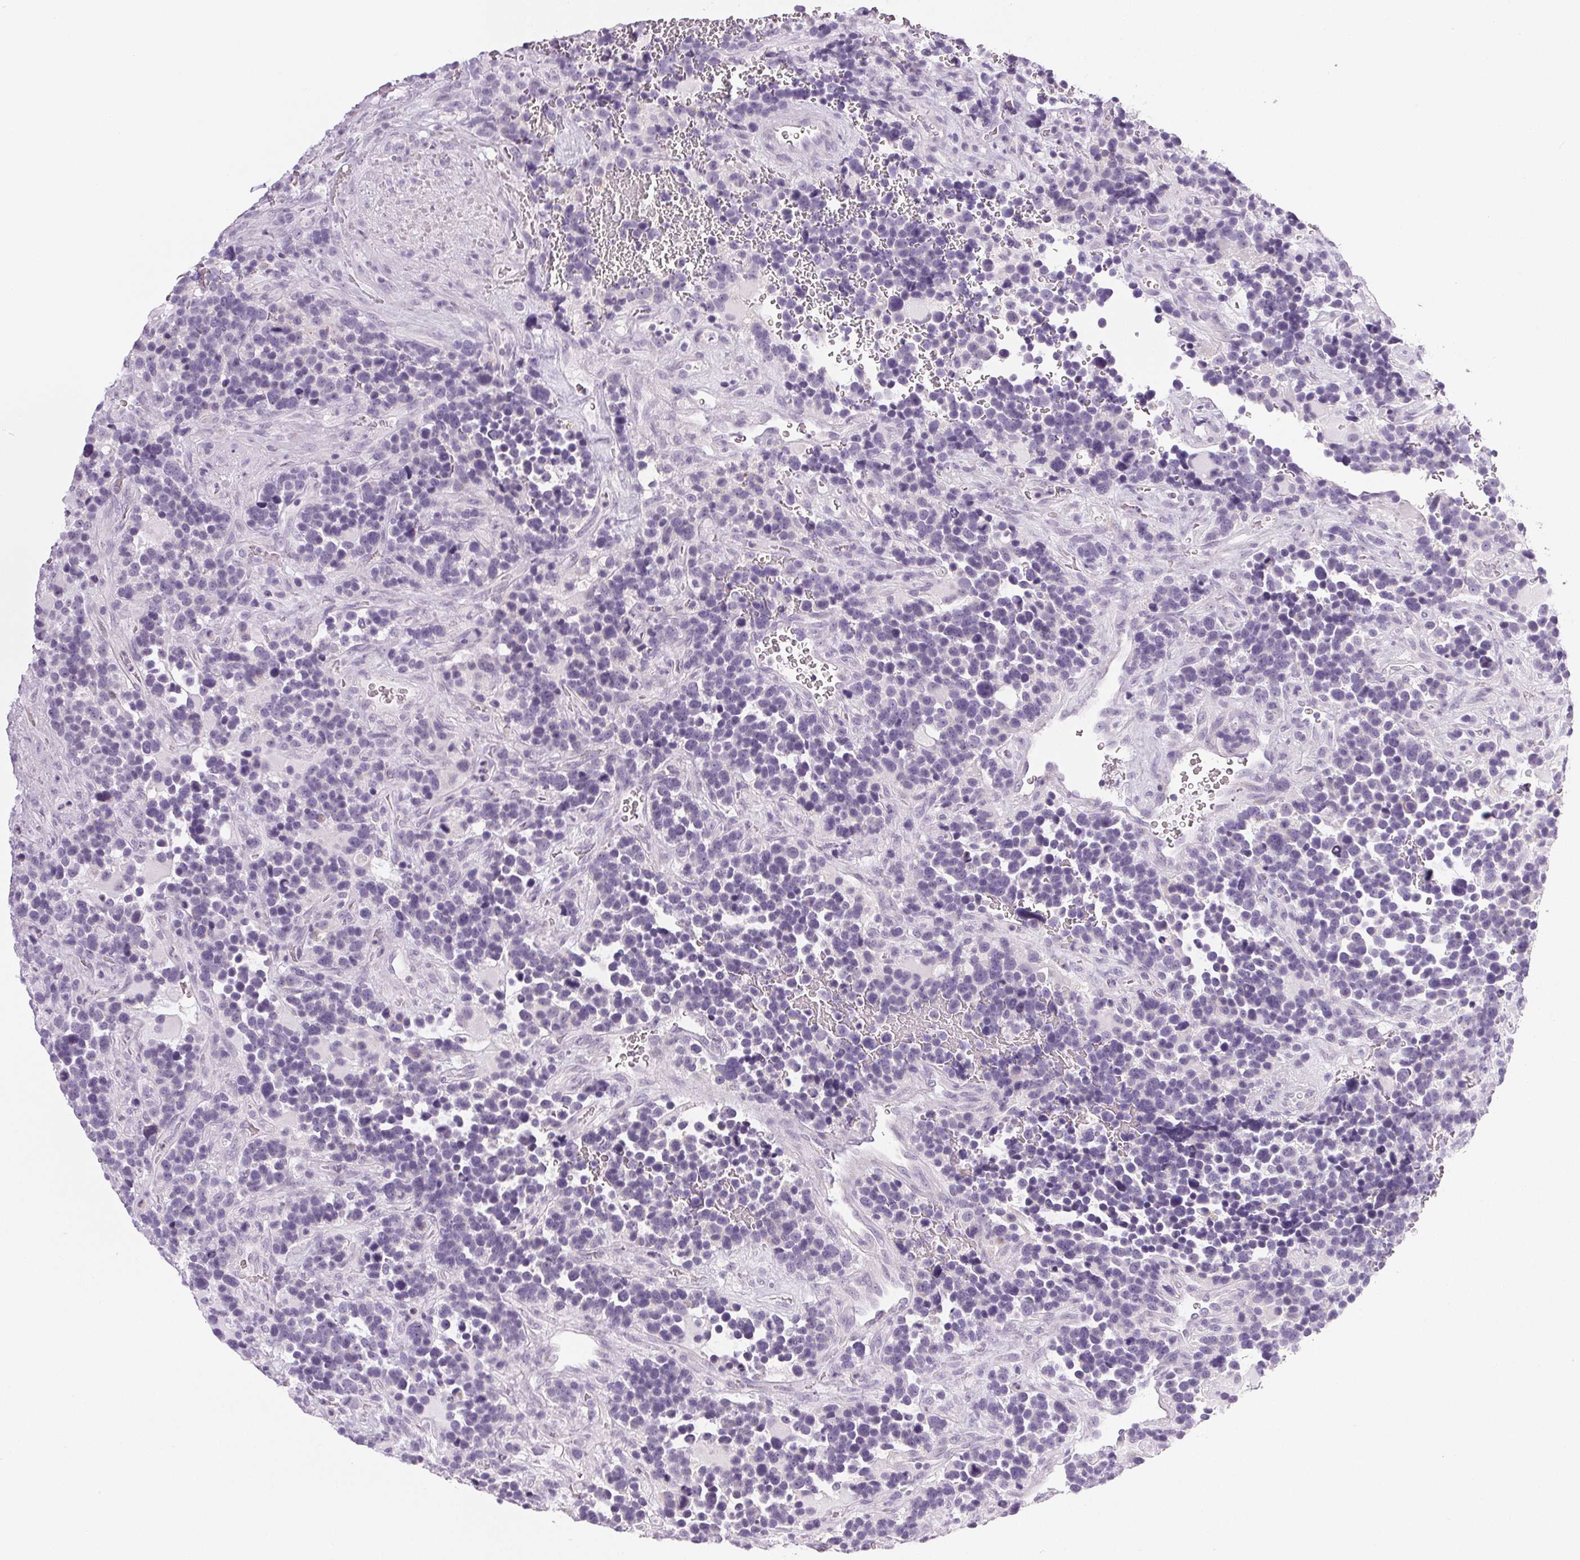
{"staining": {"intensity": "negative", "quantity": "none", "location": "none"}, "tissue": "glioma", "cell_type": "Tumor cells", "image_type": "cancer", "snomed": [{"axis": "morphology", "description": "Glioma, malignant, High grade"}, {"axis": "topography", "description": "Brain"}], "caption": "A histopathology image of human high-grade glioma (malignant) is negative for staining in tumor cells.", "gene": "COL7A1", "patient": {"sex": "male", "age": 33}}